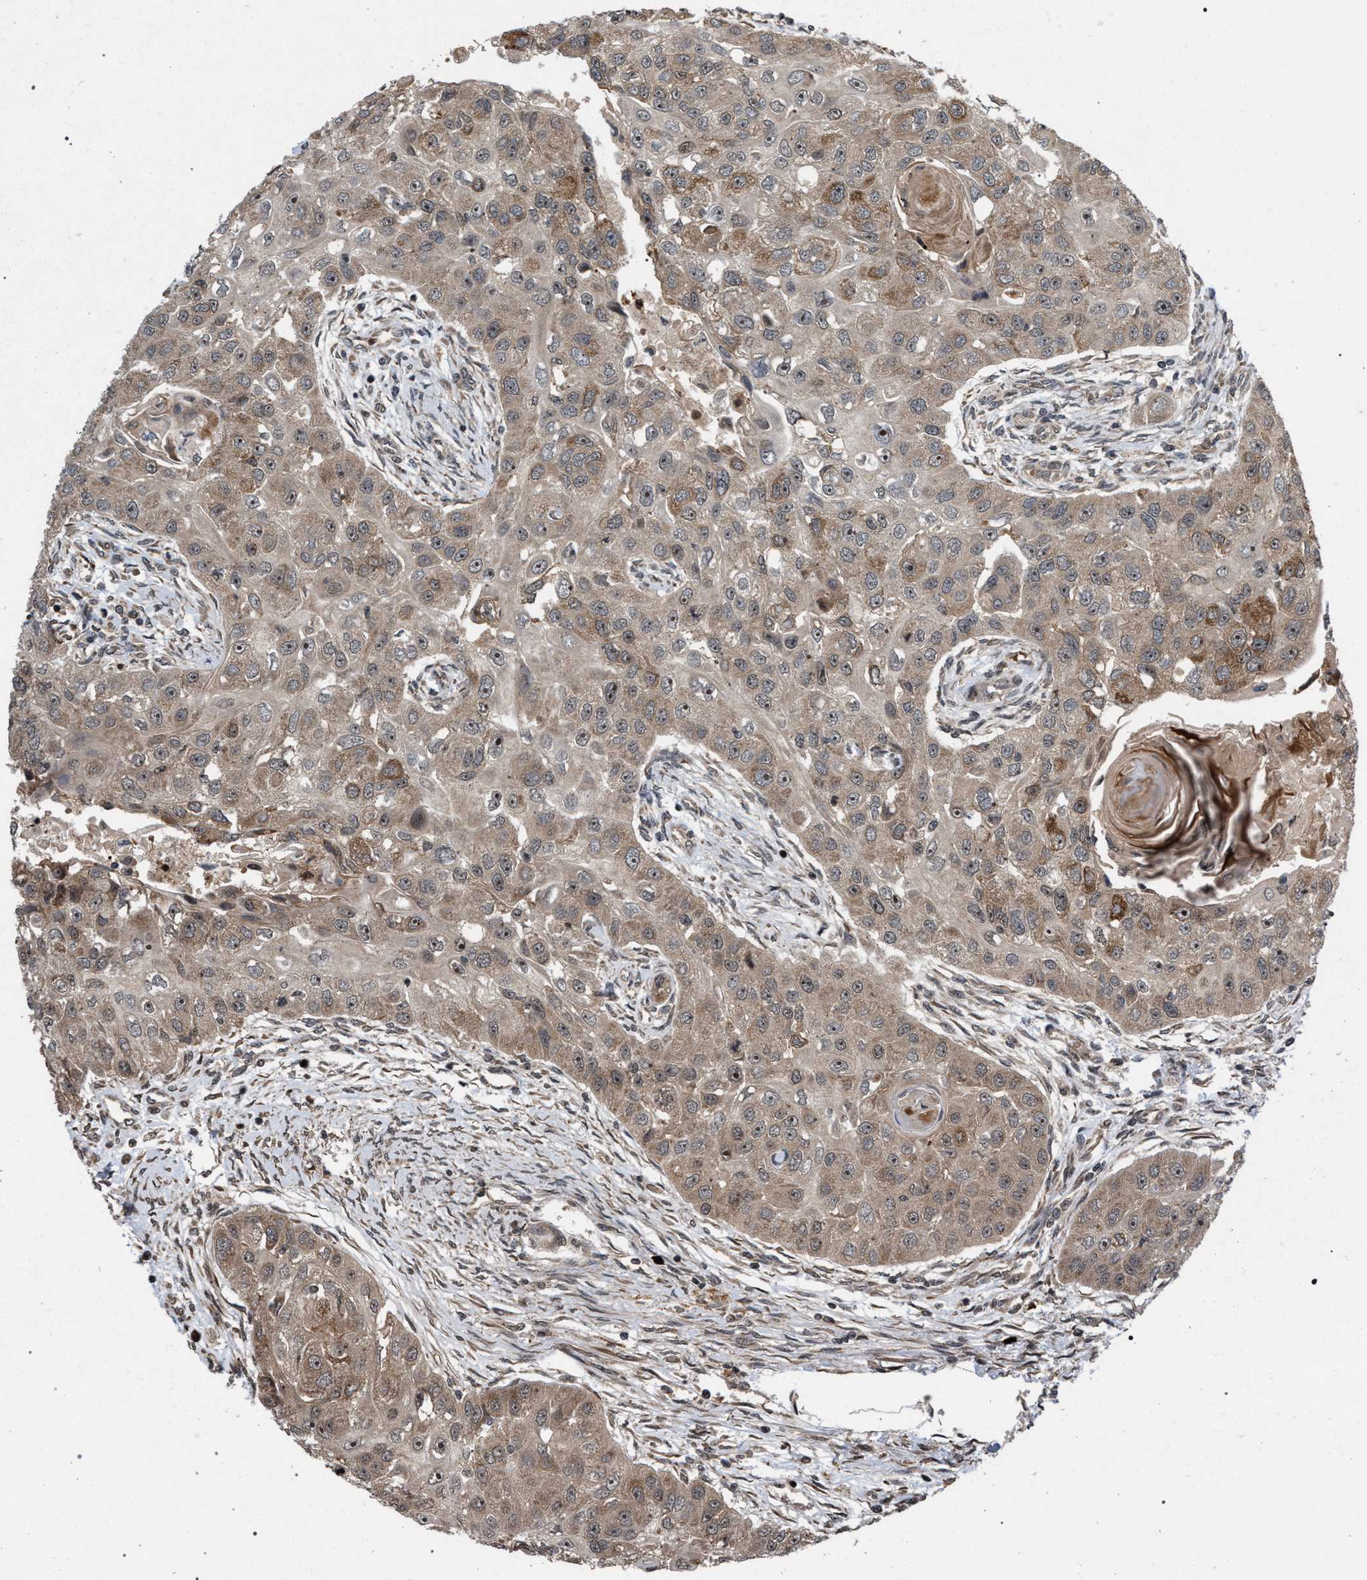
{"staining": {"intensity": "weak", "quantity": ">75%", "location": "cytoplasmic/membranous,nuclear"}, "tissue": "head and neck cancer", "cell_type": "Tumor cells", "image_type": "cancer", "snomed": [{"axis": "morphology", "description": "Normal tissue, NOS"}, {"axis": "morphology", "description": "Squamous cell carcinoma, NOS"}, {"axis": "topography", "description": "Skeletal muscle"}, {"axis": "topography", "description": "Head-Neck"}], "caption": "A histopathology image of human head and neck cancer (squamous cell carcinoma) stained for a protein reveals weak cytoplasmic/membranous and nuclear brown staining in tumor cells.", "gene": "IRAK4", "patient": {"sex": "male", "age": 51}}